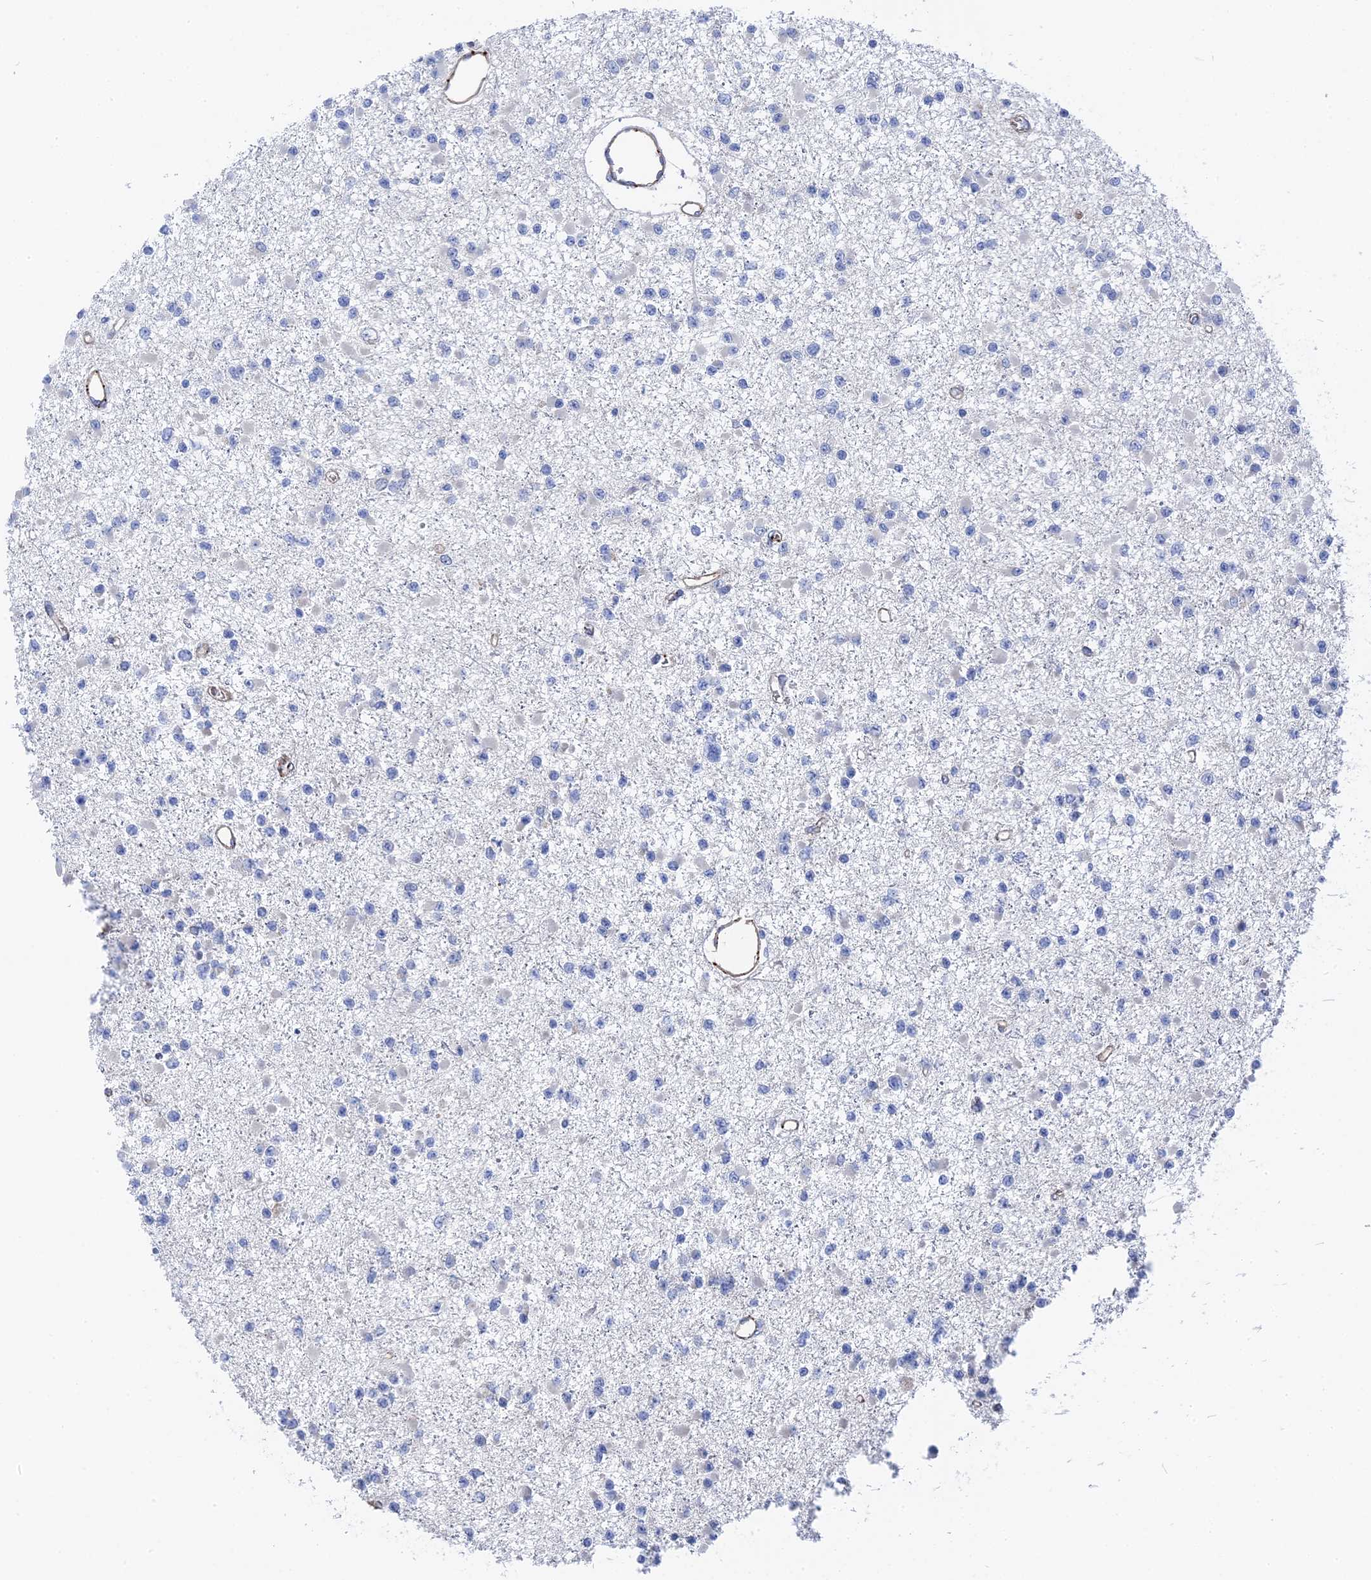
{"staining": {"intensity": "negative", "quantity": "none", "location": "none"}, "tissue": "glioma", "cell_type": "Tumor cells", "image_type": "cancer", "snomed": [{"axis": "morphology", "description": "Glioma, malignant, Low grade"}, {"axis": "topography", "description": "Brain"}], "caption": "High power microscopy photomicrograph of an IHC micrograph of malignant glioma (low-grade), revealing no significant staining in tumor cells.", "gene": "MTHFSD", "patient": {"sex": "female", "age": 22}}